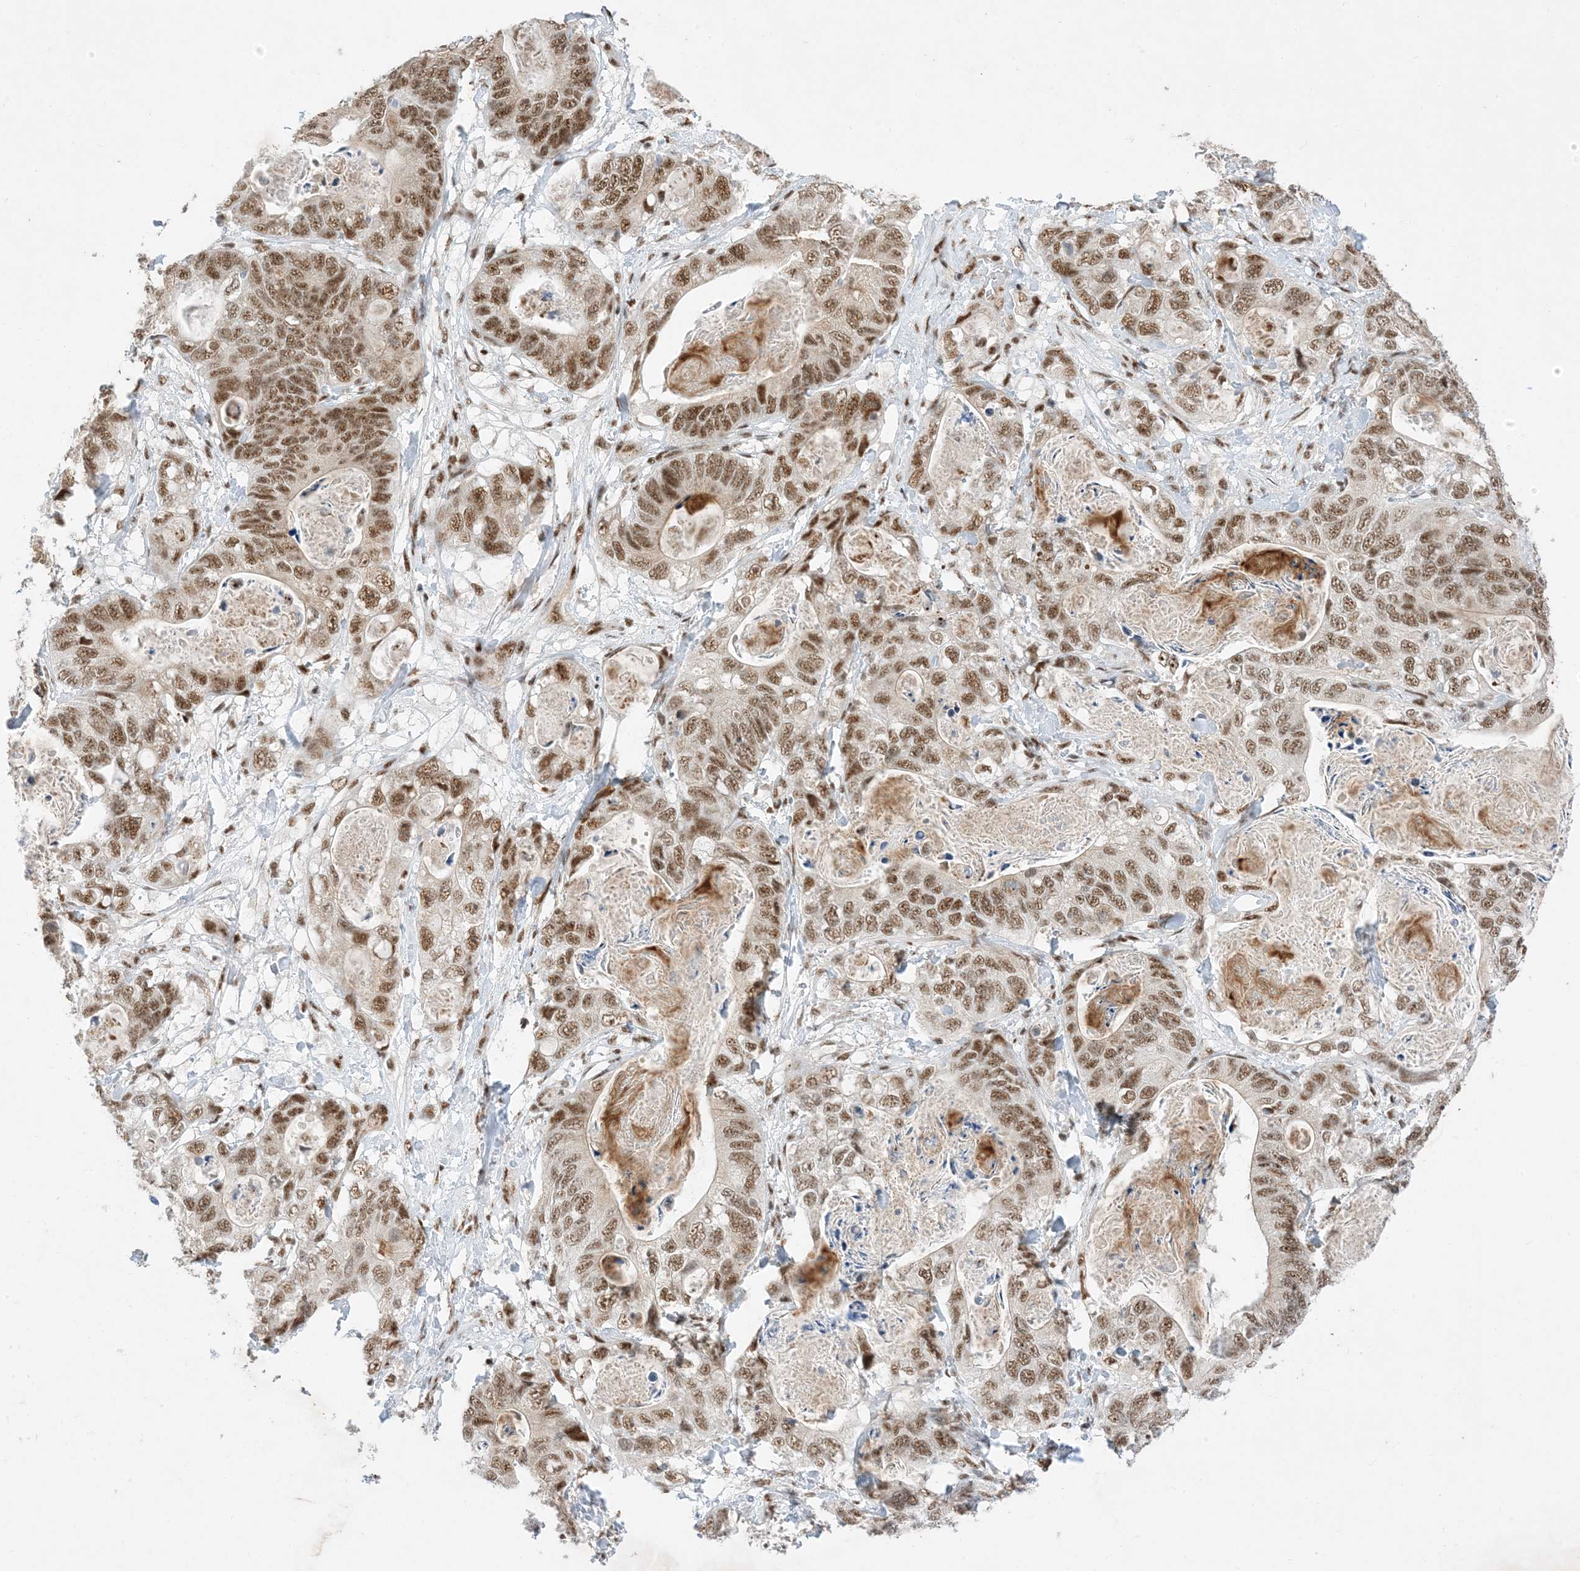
{"staining": {"intensity": "moderate", "quantity": ">75%", "location": "nuclear"}, "tissue": "stomach cancer", "cell_type": "Tumor cells", "image_type": "cancer", "snomed": [{"axis": "morphology", "description": "Normal tissue, NOS"}, {"axis": "morphology", "description": "Adenocarcinoma, NOS"}, {"axis": "topography", "description": "Stomach"}], "caption": "Immunohistochemical staining of human stomach cancer shows medium levels of moderate nuclear staining in about >75% of tumor cells. Nuclei are stained in blue.", "gene": "SF3A3", "patient": {"sex": "female", "age": 89}}